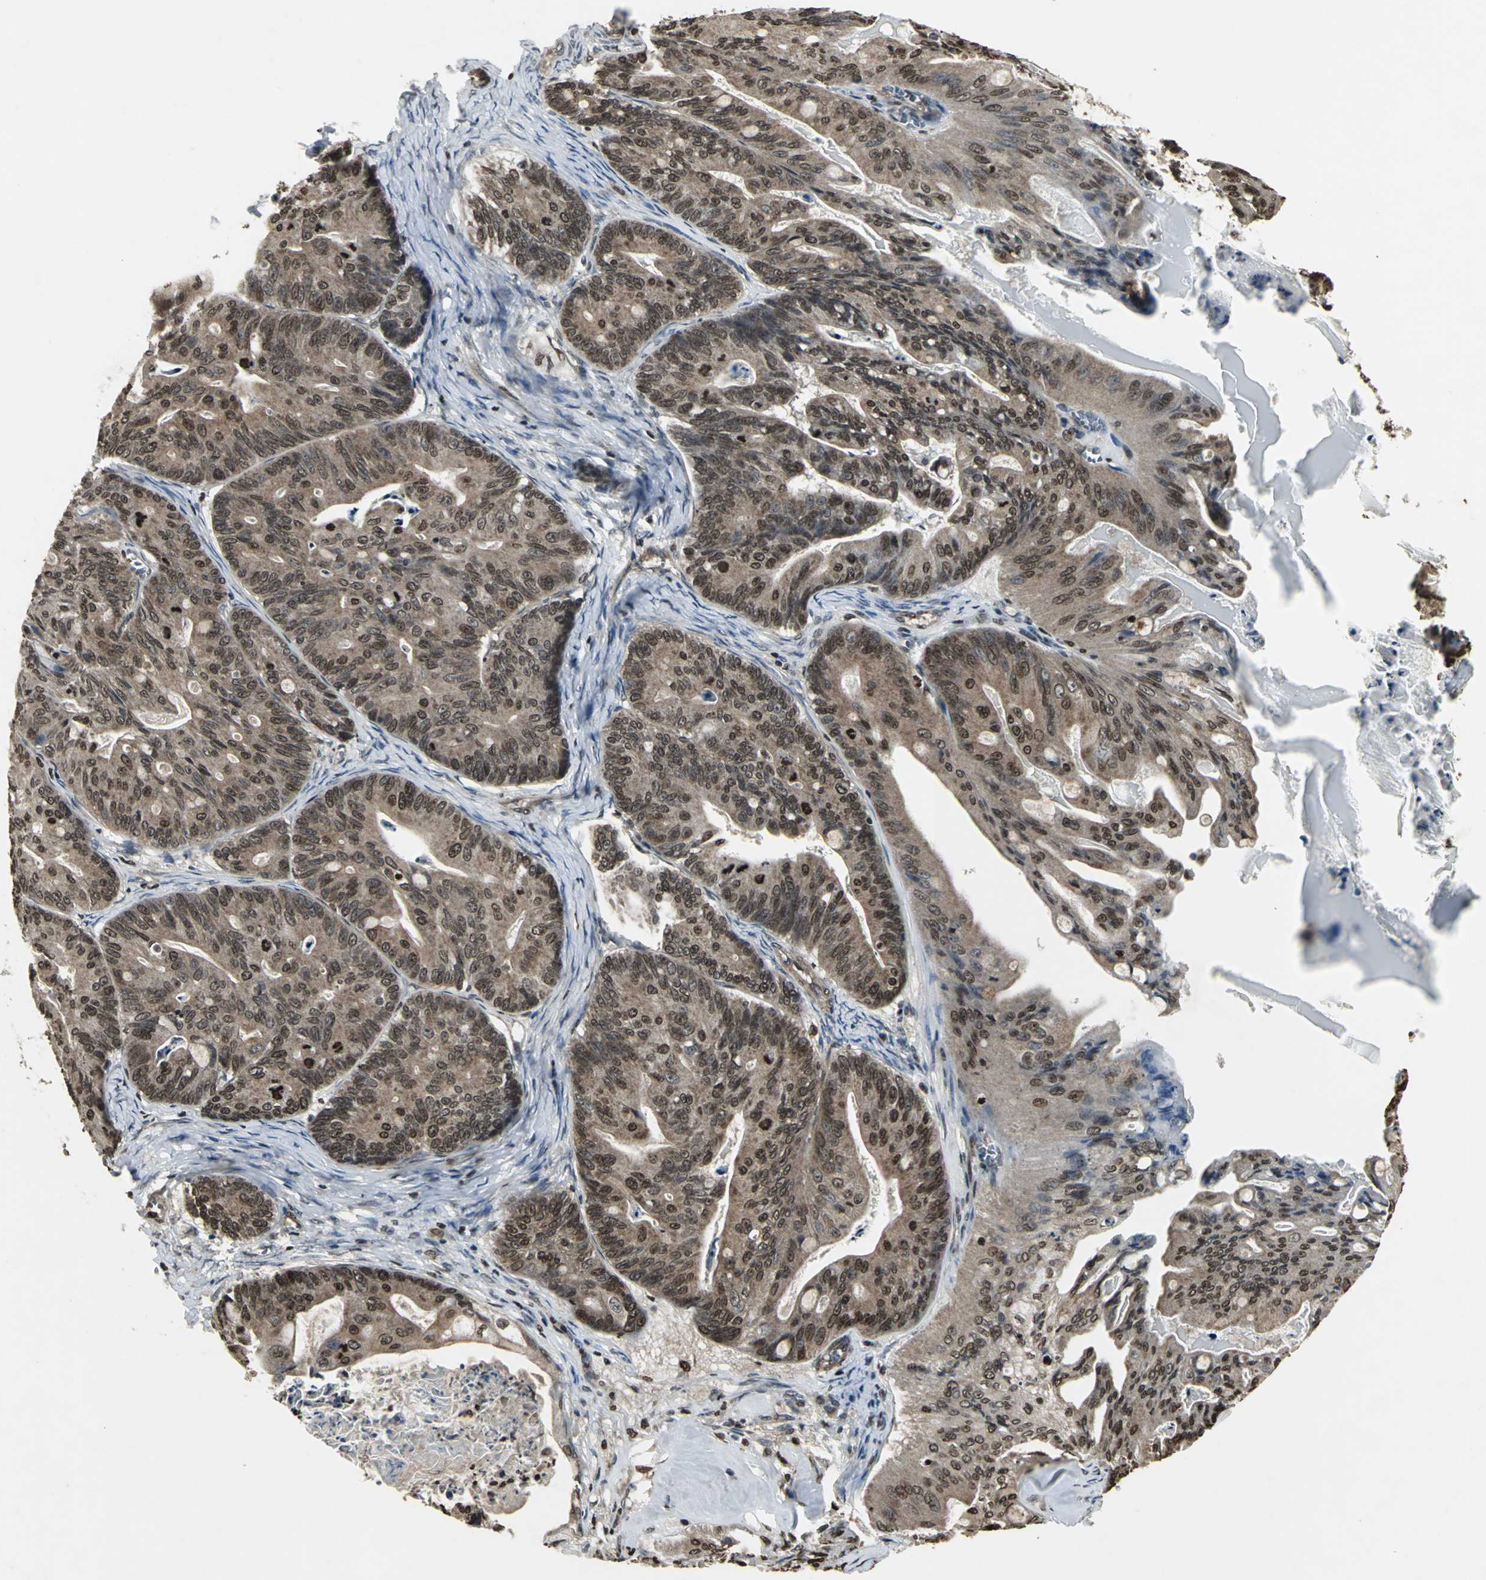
{"staining": {"intensity": "moderate", "quantity": ">75%", "location": "cytoplasmic/membranous,nuclear"}, "tissue": "ovarian cancer", "cell_type": "Tumor cells", "image_type": "cancer", "snomed": [{"axis": "morphology", "description": "Cystadenocarcinoma, mucinous, NOS"}, {"axis": "topography", "description": "Ovary"}], "caption": "This photomicrograph shows immunohistochemistry staining of human ovarian mucinous cystadenocarcinoma, with medium moderate cytoplasmic/membranous and nuclear staining in about >75% of tumor cells.", "gene": "AHR", "patient": {"sex": "female", "age": 36}}